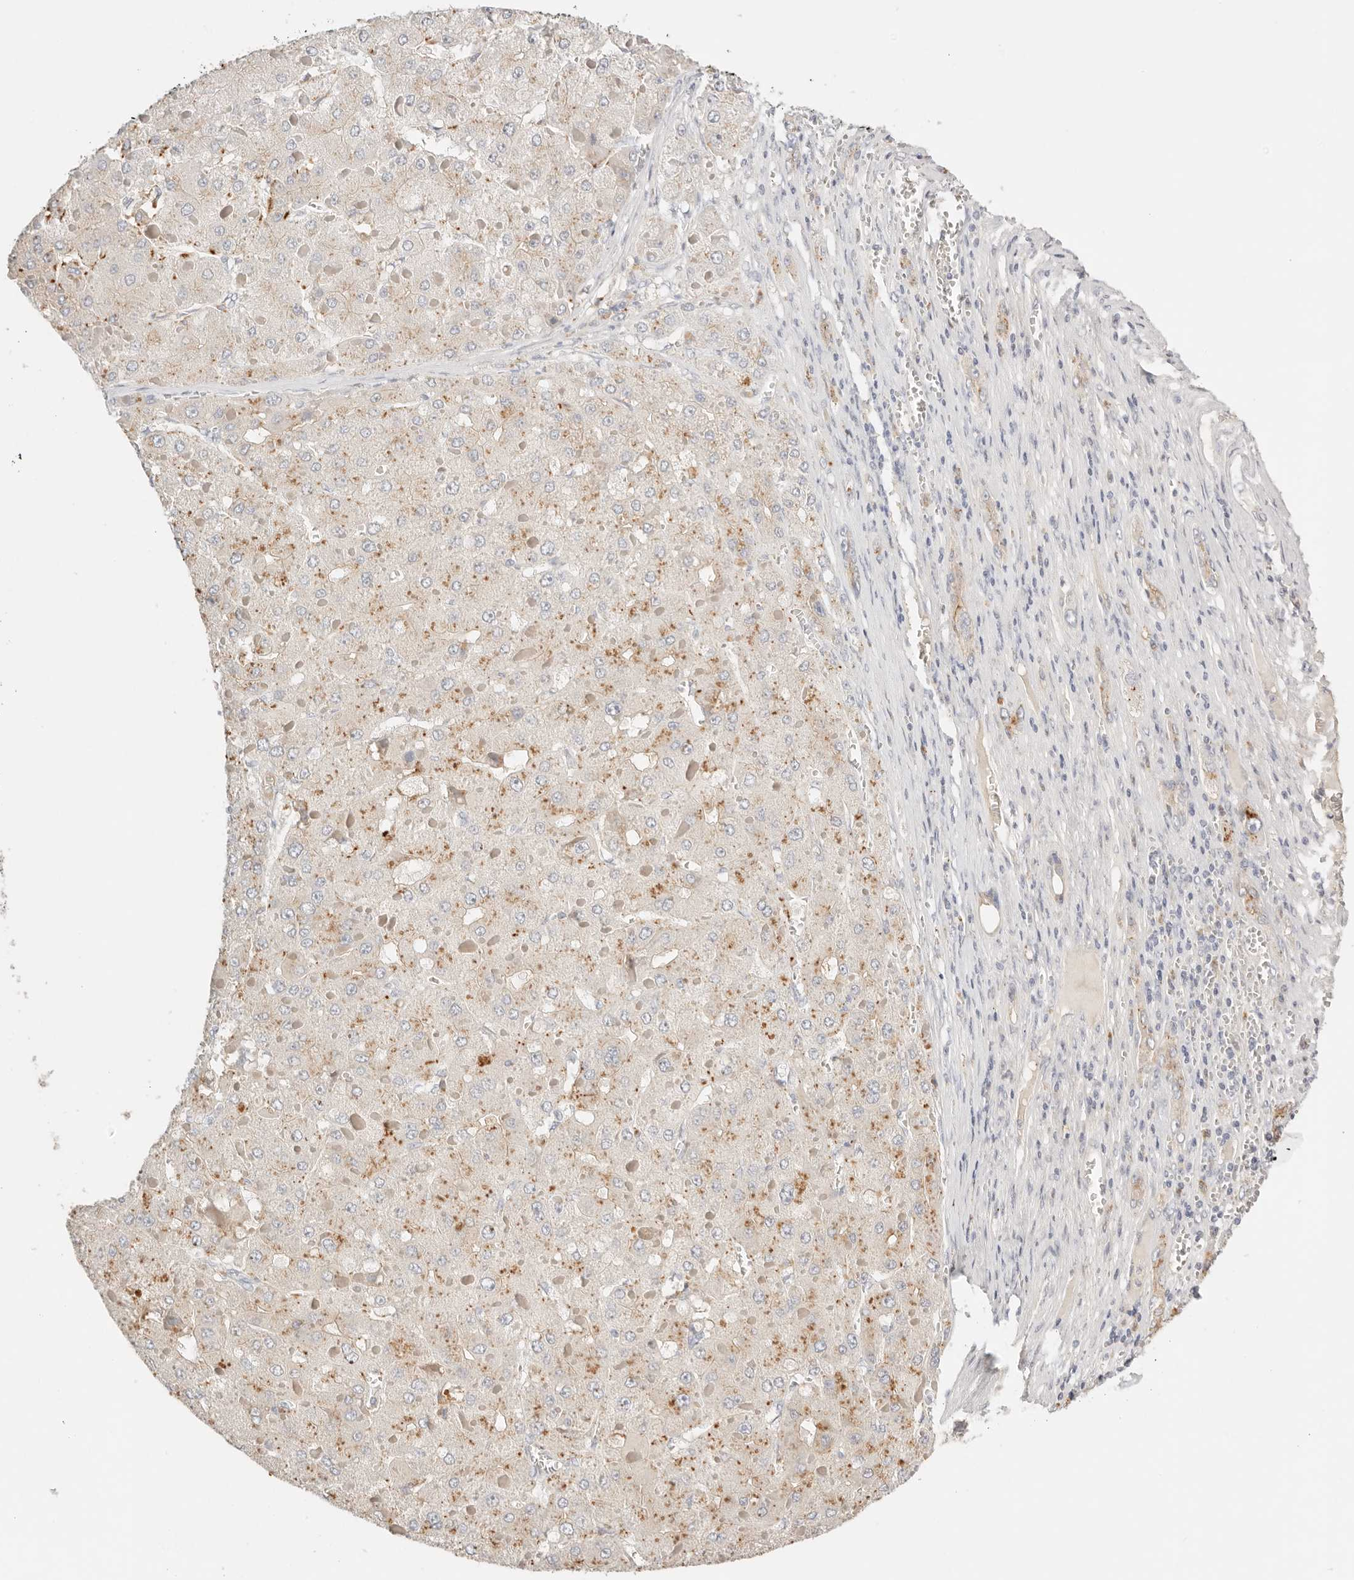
{"staining": {"intensity": "weak", "quantity": "25%-75%", "location": "cytoplasmic/membranous"}, "tissue": "liver cancer", "cell_type": "Tumor cells", "image_type": "cancer", "snomed": [{"axis": "morphology", "description": "Carcinoma, Hepatocellular, NOS"}, {"axis": "topography", "description": "Liver"}], "caption": "Tumor cells demonstrate low levels of weak cytoplasmic/membranous expression in approximately 25%-75% of cells in liver cancer.", "gene": "CEP120", "patient": {"sex": "female", "age": 73}}